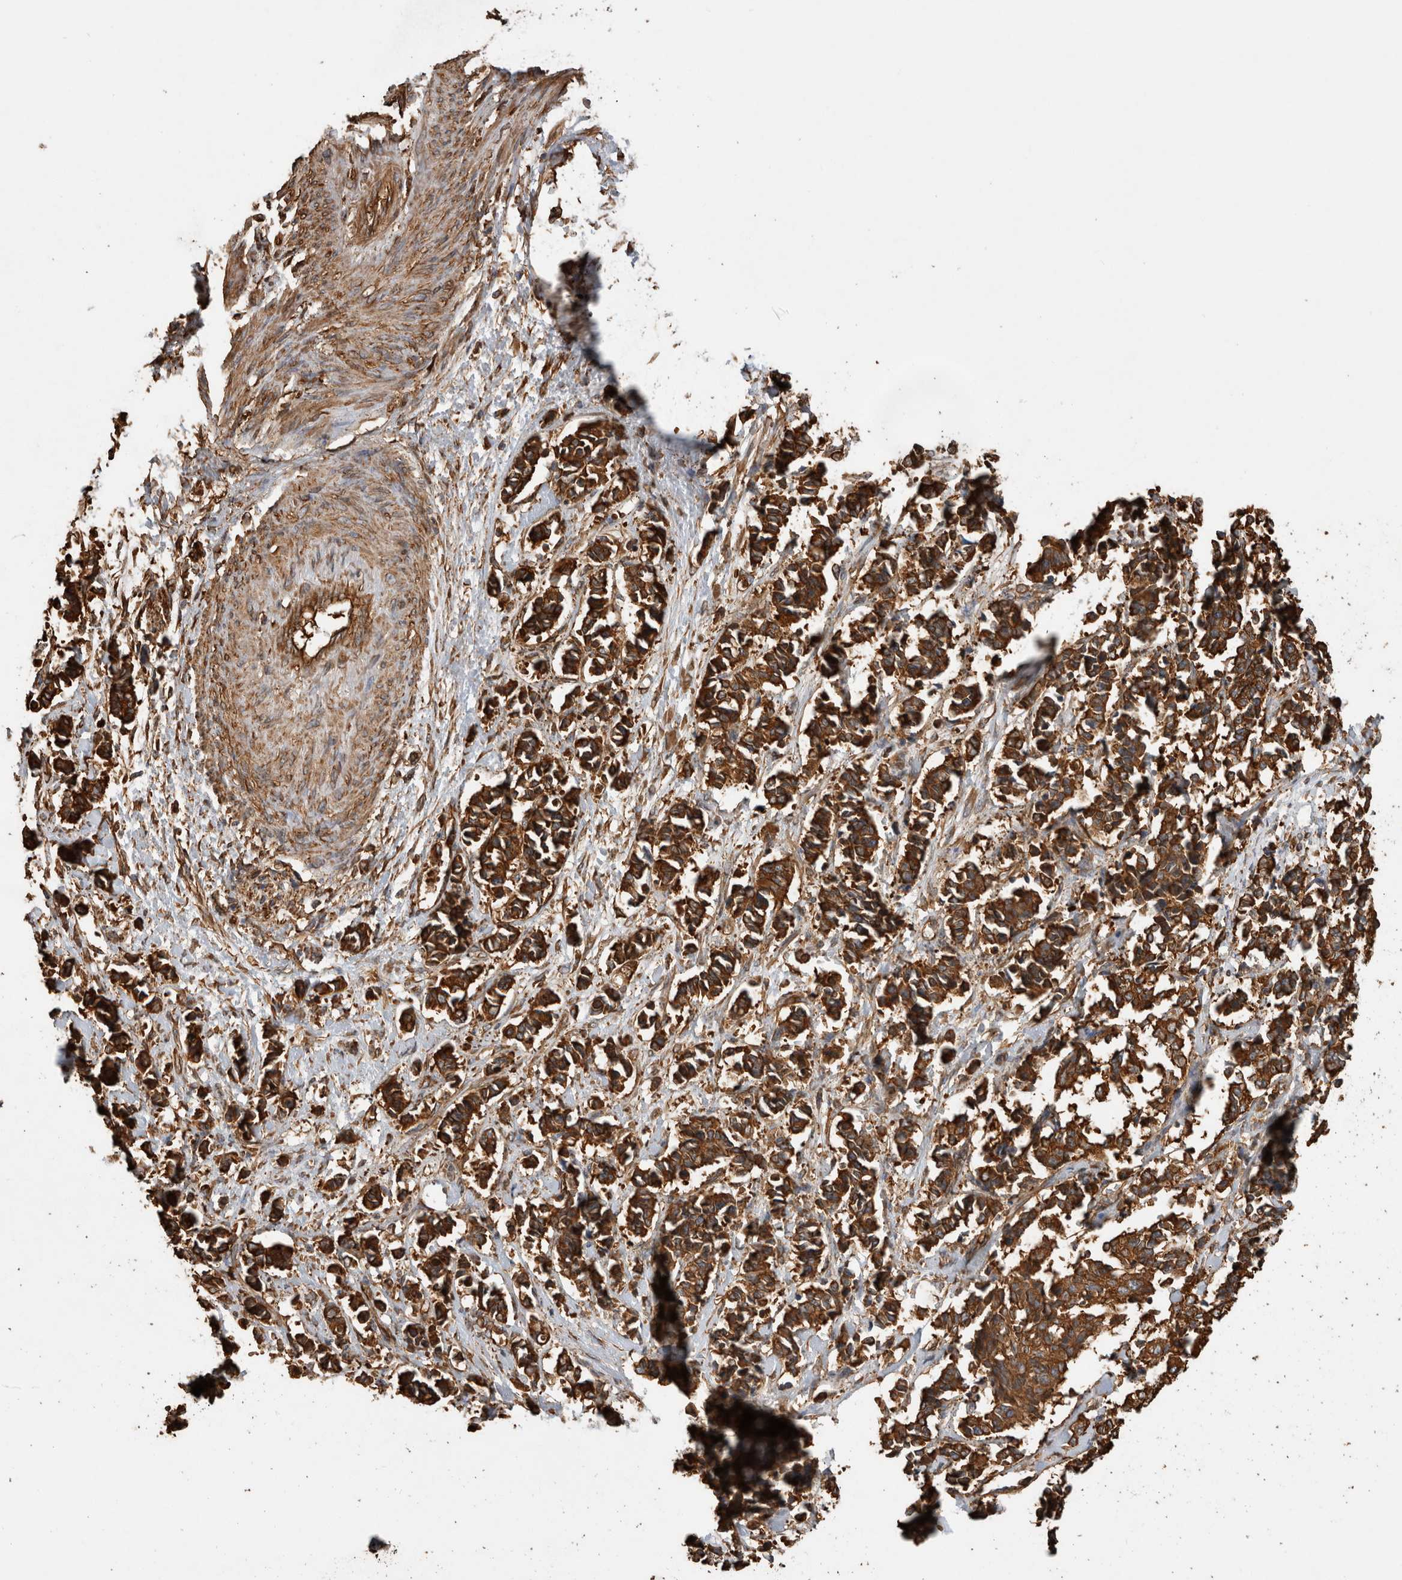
{"staining": {"intensity": "strong", "quantity": ">75%", "location": "cytoplasmic/membranous"}, "tissue": "cervical cancer", "cell_type": "Tumor cells", "image_type": "cancer", "snomed": [{"axis": "morphology", "description": "Normal tissue, NOS"}, {"axis": "morphology", "description": "Squamous cell carcinoma, NOS"}, {"axis": "topography", "description": "Cervix"}], "caption": "Immunohistochemical staining of cervical cancer (squamous cell carcinoma) demonstrates strong cytoplasmic/membranous protein staining in approximately >75% of tumor cells. The protein is stained brown, and the nuclei are stained in blue (DAB IHC with brightfield microscopy, high magnification).", "gene": "ZNF397", "patient": {"sex": "female", "age": 35}}